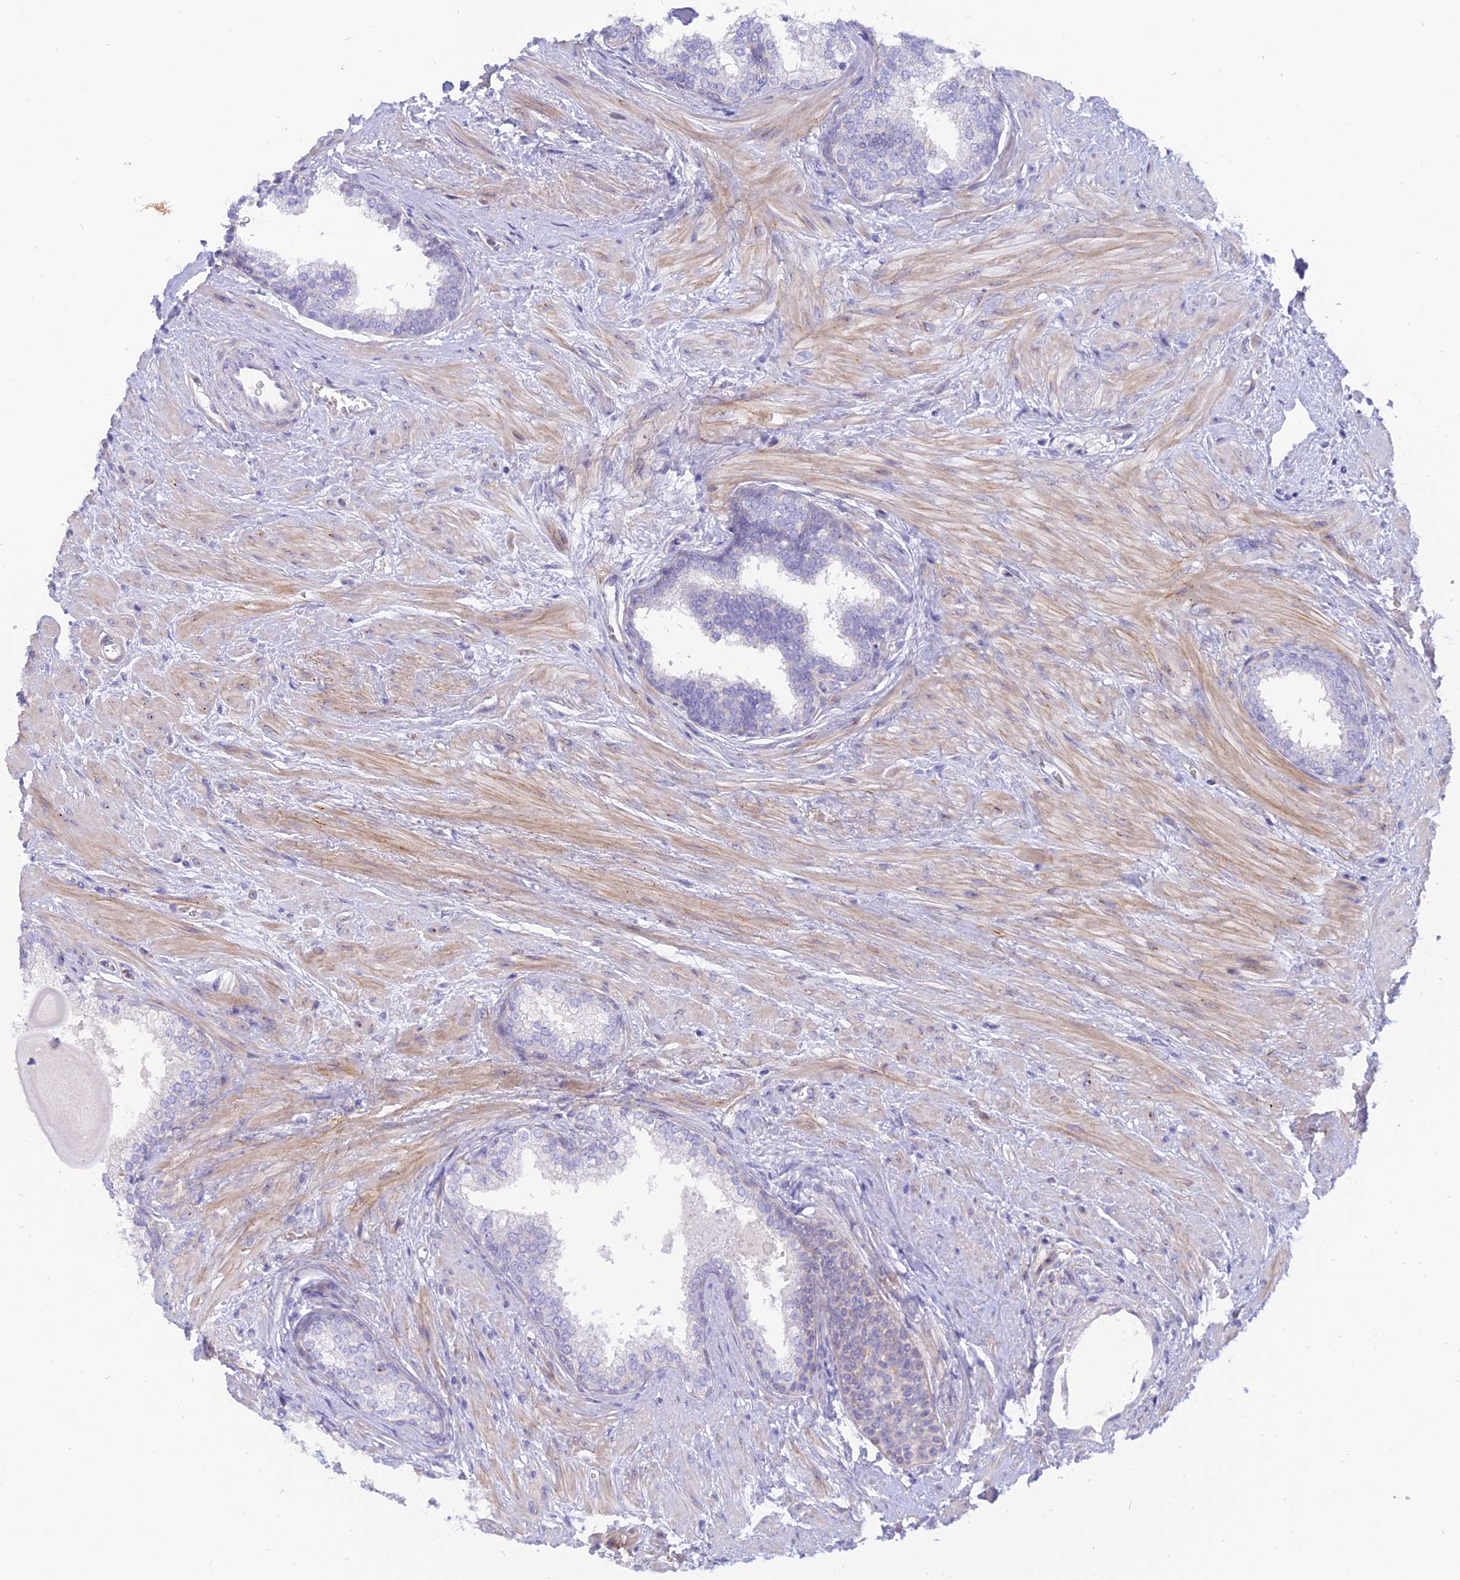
{"staining": {"intensity": "negative", "quantity": "none", "location": "none"}, "tissue": "prostate", "cell_type": "Glandular cells", "image_type": "normal", "snomed": [{"axis": "morphology", "description": "Normal tissue, NOS"}, {"axis": "topography", "description": "Prostate"}], "caption": "Immunohistochemistry (IHC) micrograph of unremarkable prostate: prostate stained with DAB displays no significant protein expression in glandular cells.", "gene": "MBD3L1", "patient": {"sex": "male", "age": 57}}